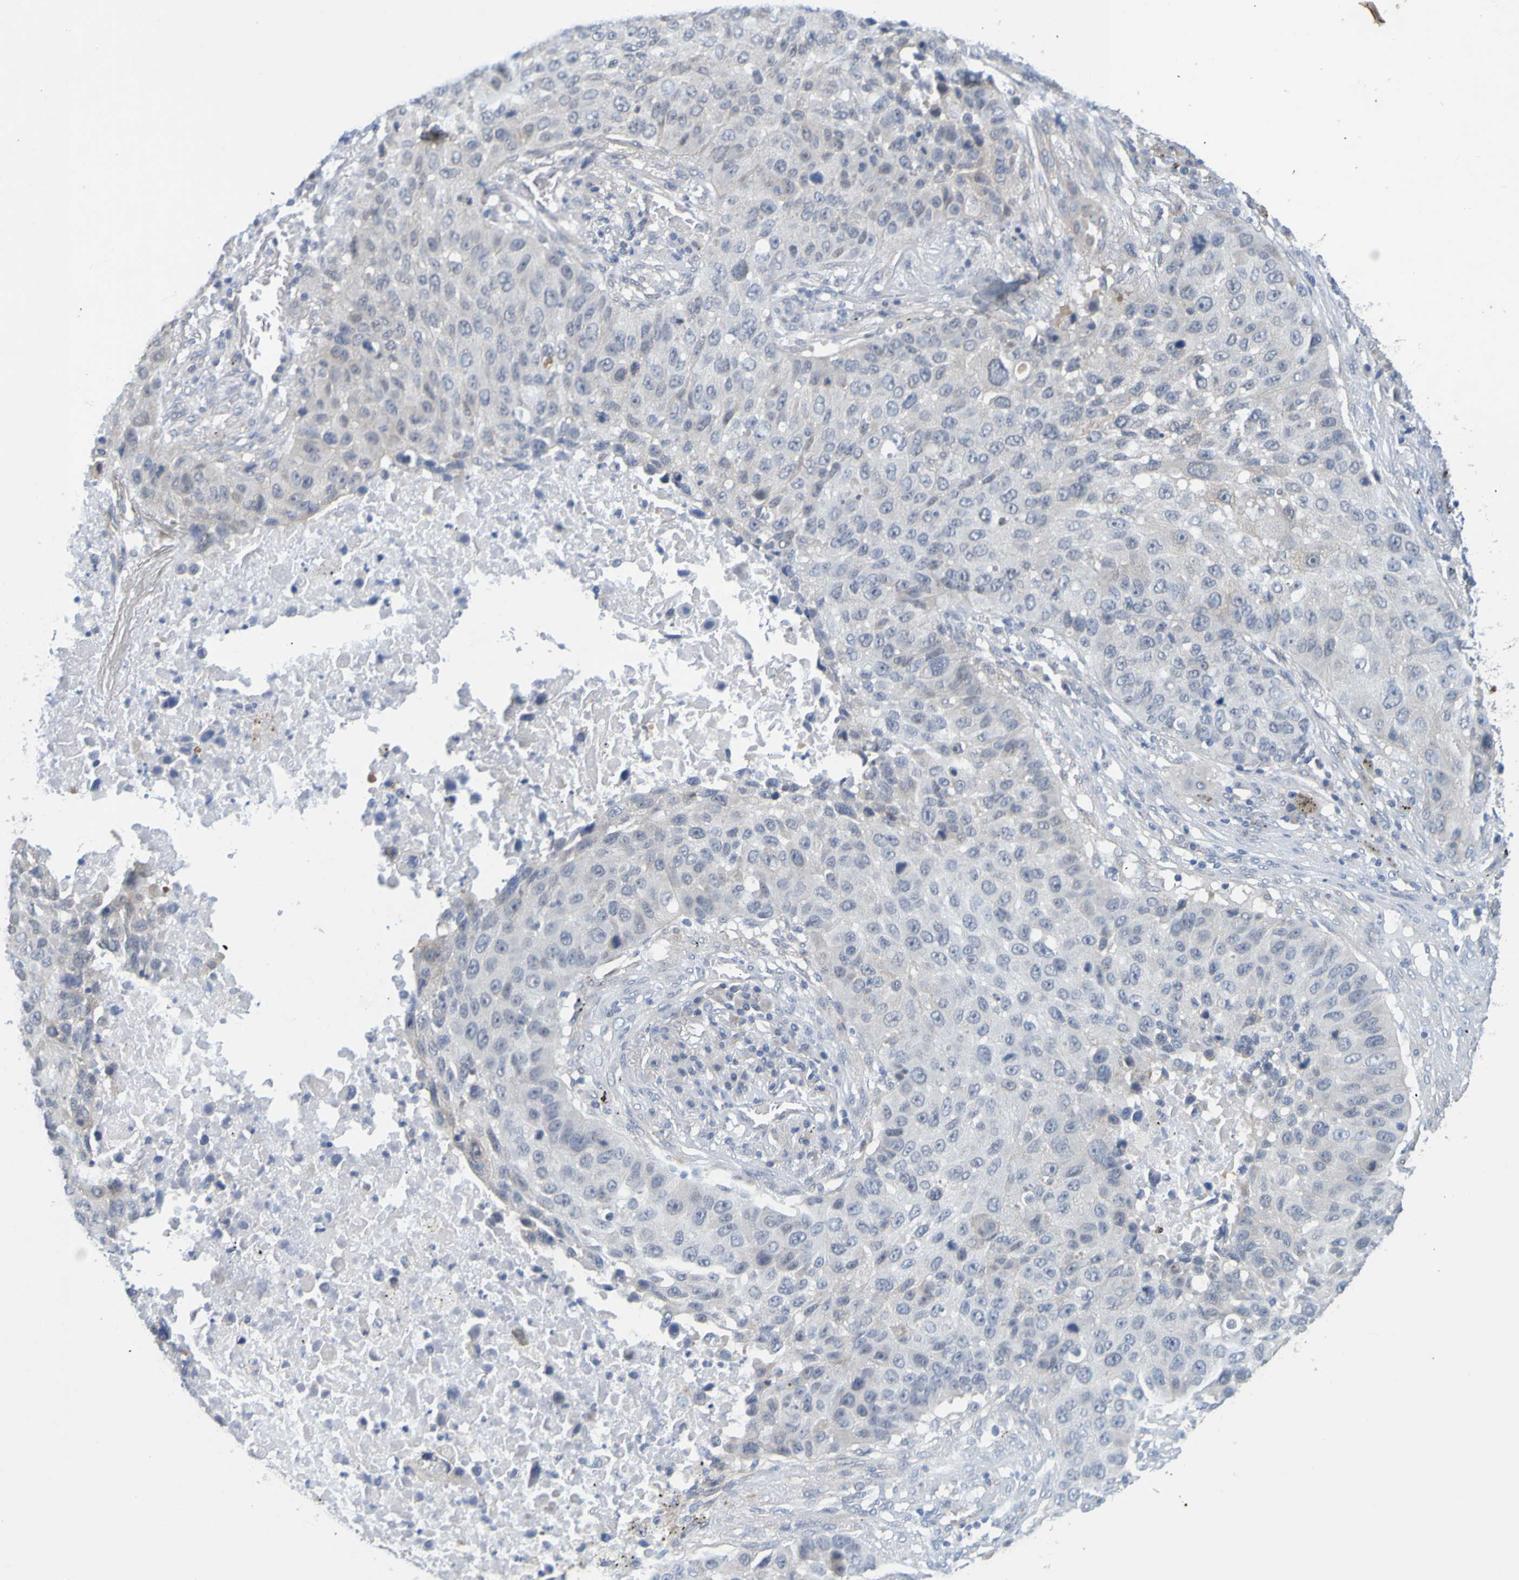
{"staining": {"intensity": "negative", "quantity": "none", "location": "none"}, "tissue": "lung cancer", "cell_type": "Tumor cells", "image_type": "cancer", "snomed": [{"axis": "morphology", "description": "Squamous cell carcinoma, NOS"}, {"axis": "topography", "description": "Lung"}], "caption": "Human lung cancer (squamous cell carcinoma) stained for a protein using immunohistochemistry demonstrates no expression in tumor cells.", "gene": "ENDOU", "patient": {"sex": "male", "age": 57}}